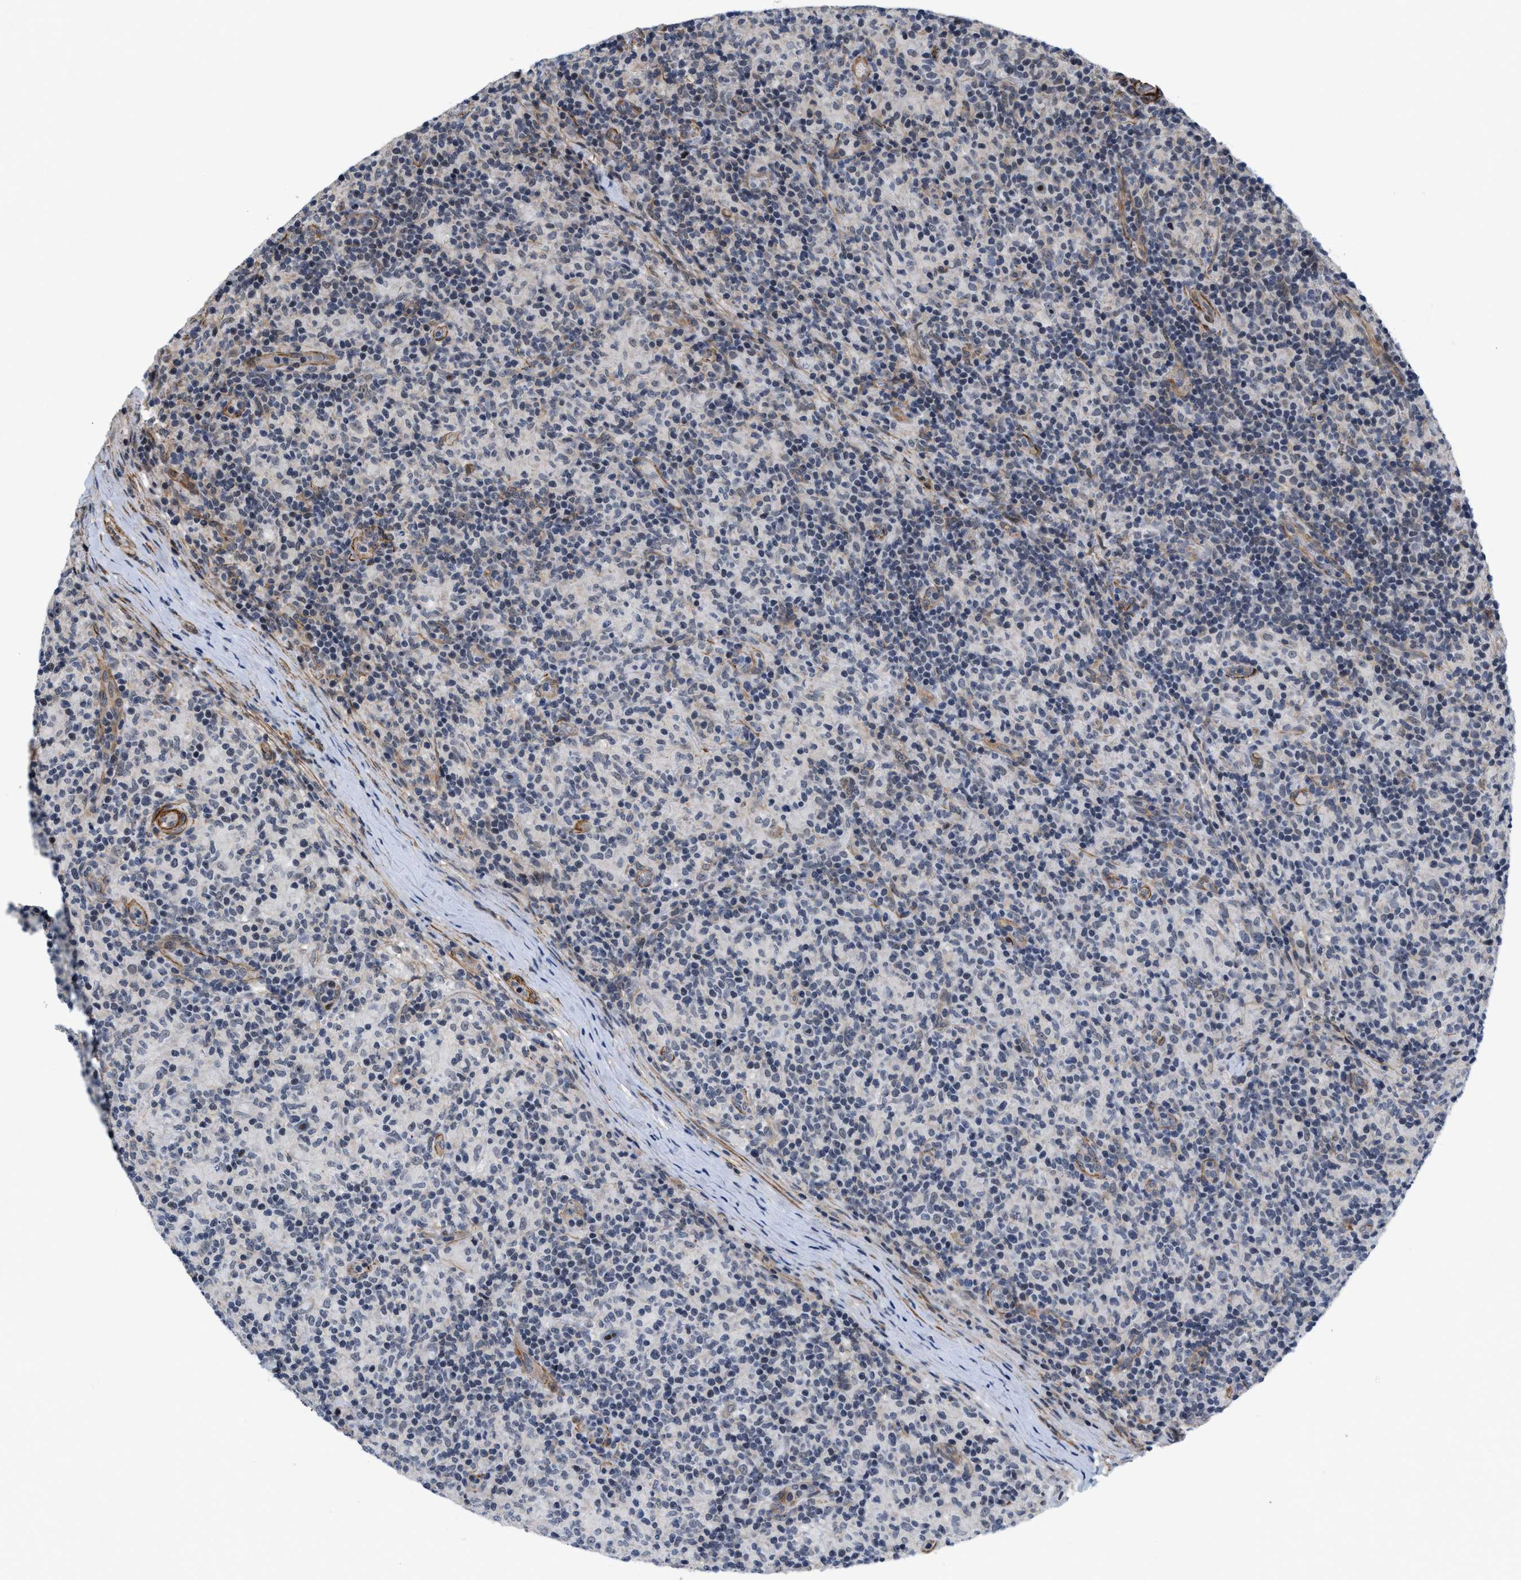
{"staining": {"intensity": "negative", "quantity": "none", "location": "none"}, "tissue": "lymphoma", "cell_type": "Tumor cells", "image_type": "cancer", "snomed": [{"axis": "morphology", "description": "Hodgkin's disease, NOS"}, {"axis": "topography", "description": "Lymph node"}], "caption": "High power microscopy image of an immunohistochemistry micrograph of lymphoma, revealing no significant staining in tumor cells.", "gene": "GPRASP2", "patient": {"sex": "male", "age": 70}}